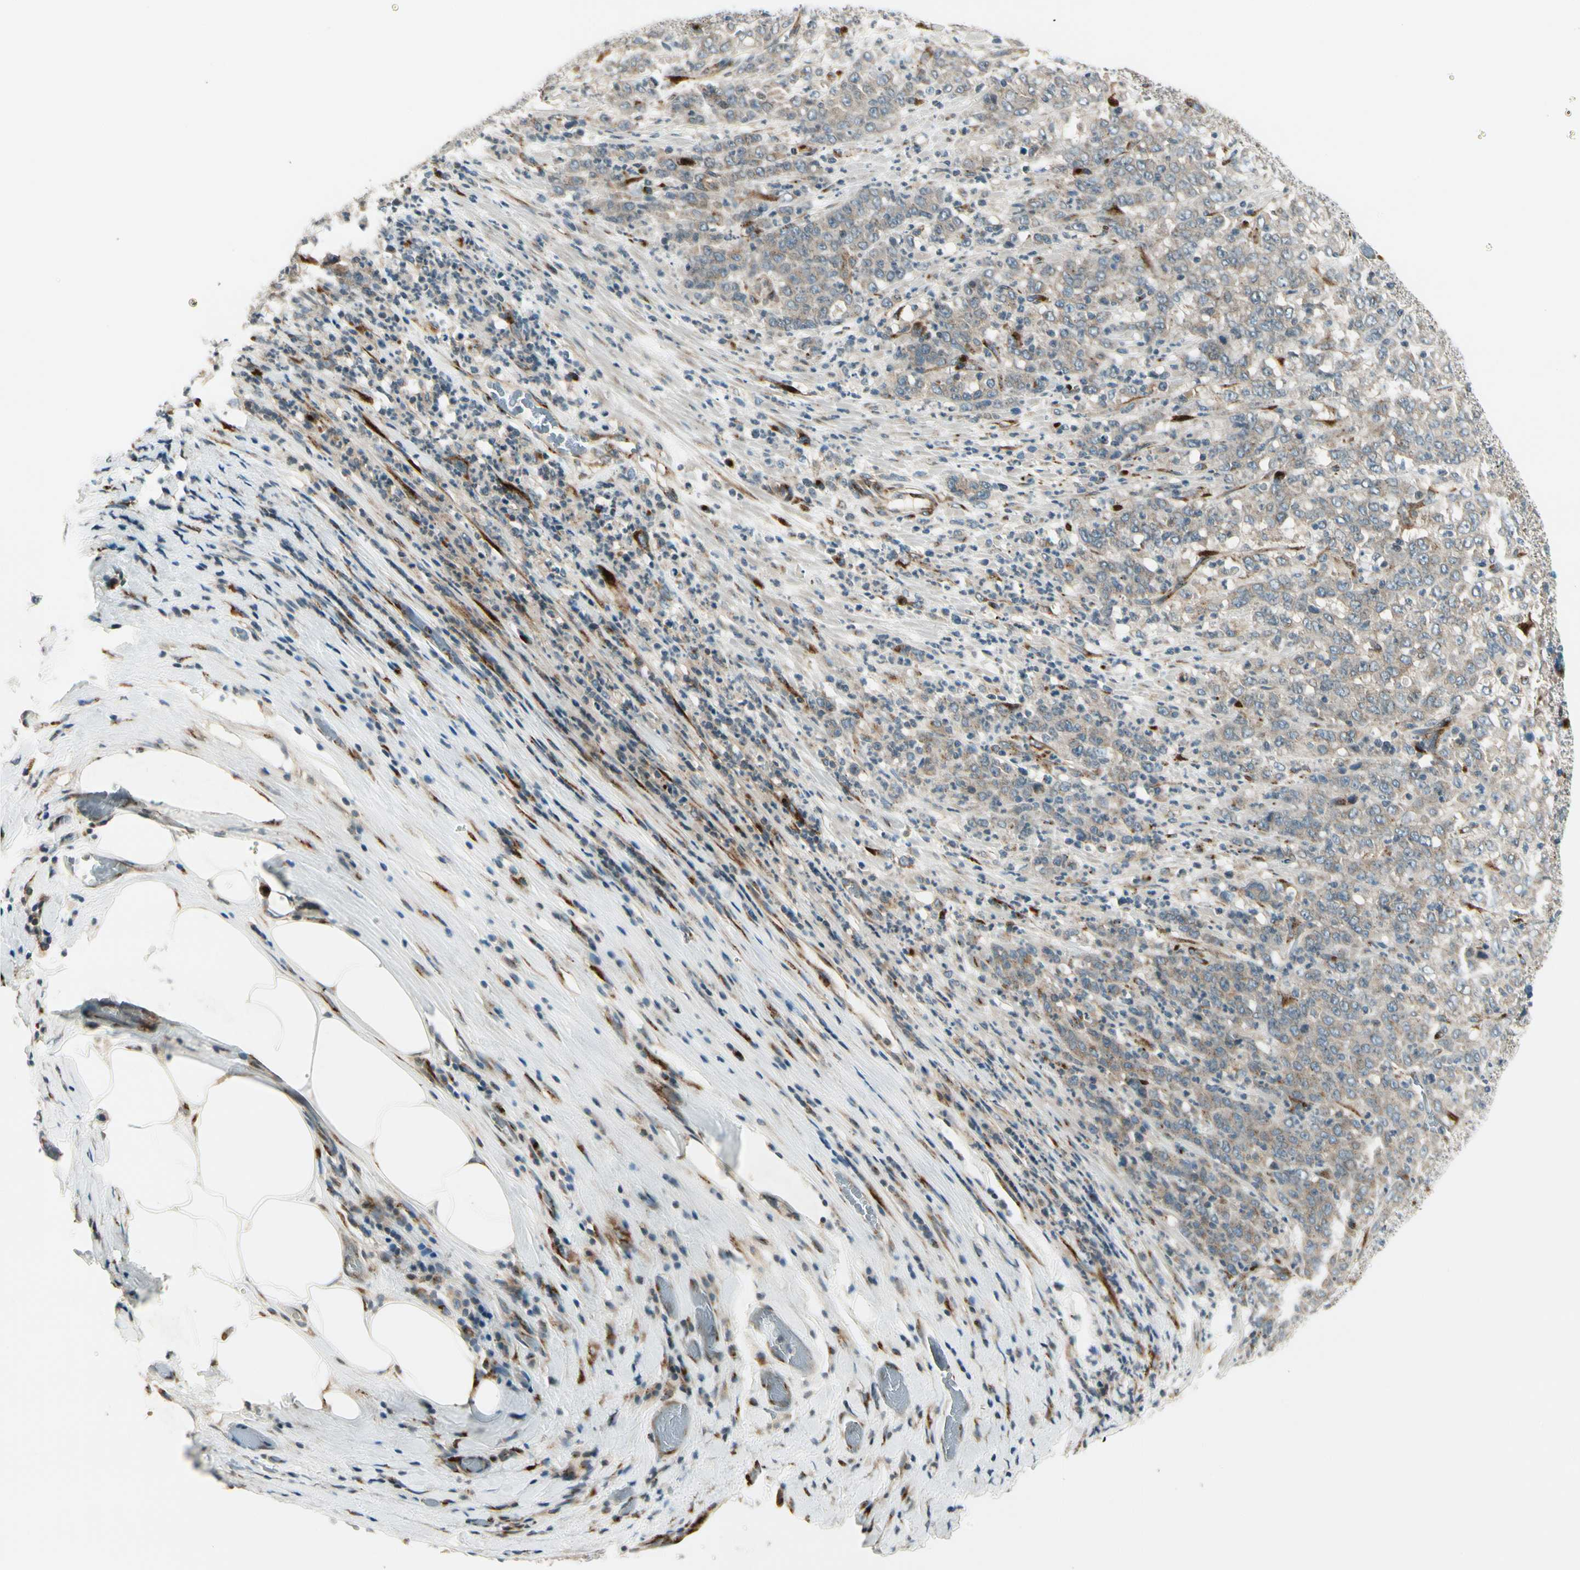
{"staining": {"intensity": "weak", "quantity": ">75%", "location": "cytoplasmic/membranous"}, "tissue": "stomach cancer", "cell_type": "Tumor cells", "image_type": "cancer", "snomed": [{"axis": "morphology", "description": "Adenocarcinoma, NOS"}, {"axis": "topography", "description": "Stomach, lower"}], "caption": "Immunohistochemical staining of human stomach cancer reveals low levels of weak cytoplasmic/membranous expression in about >75% of tumor cells.", "gene": "MANSC1", "patient": {"sex": "female", "age": 71}}